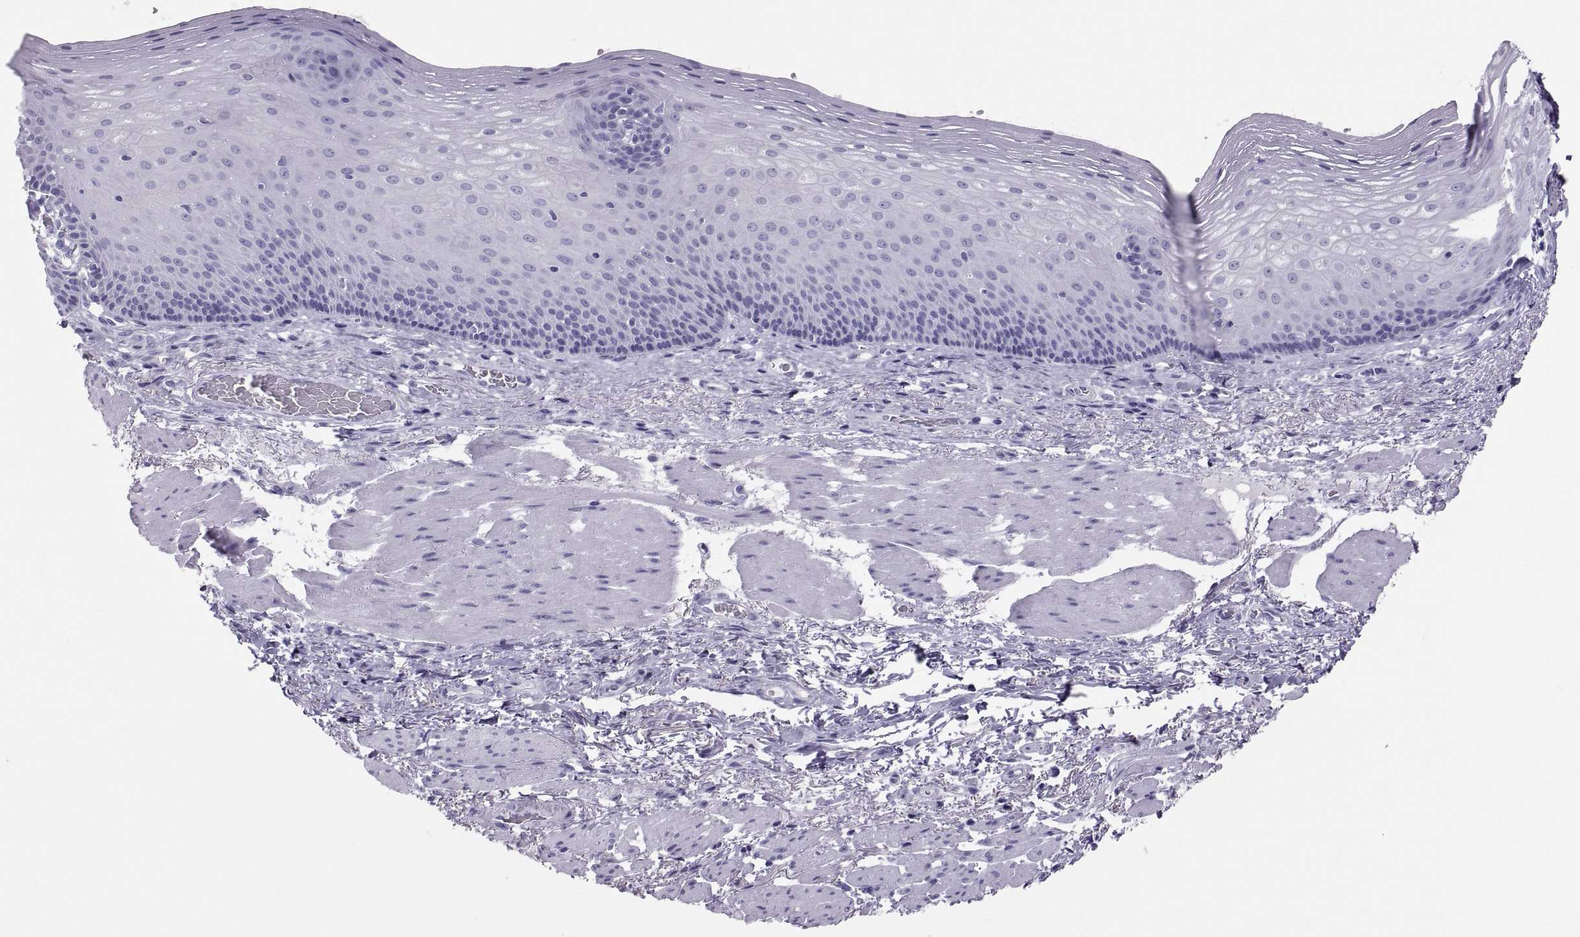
{"staining": {"intensity": "negative", "quantity": "none", "location": "none"}, "tissue": "esophagus", "cell_type": "Squamous epithelial cells", "image_type": "normal", "snomed": [{"axis": "morphology", "description": "Normal tissue, NOS"}, {"axis": "topography", "description": "Esophagus"}], "caption": "The photomicrograph demonstrates no staining of squamous epithelial cells in normal esophagus.", "gene": "SEMG1", "patient": {"sex": "male", "age": 76}}